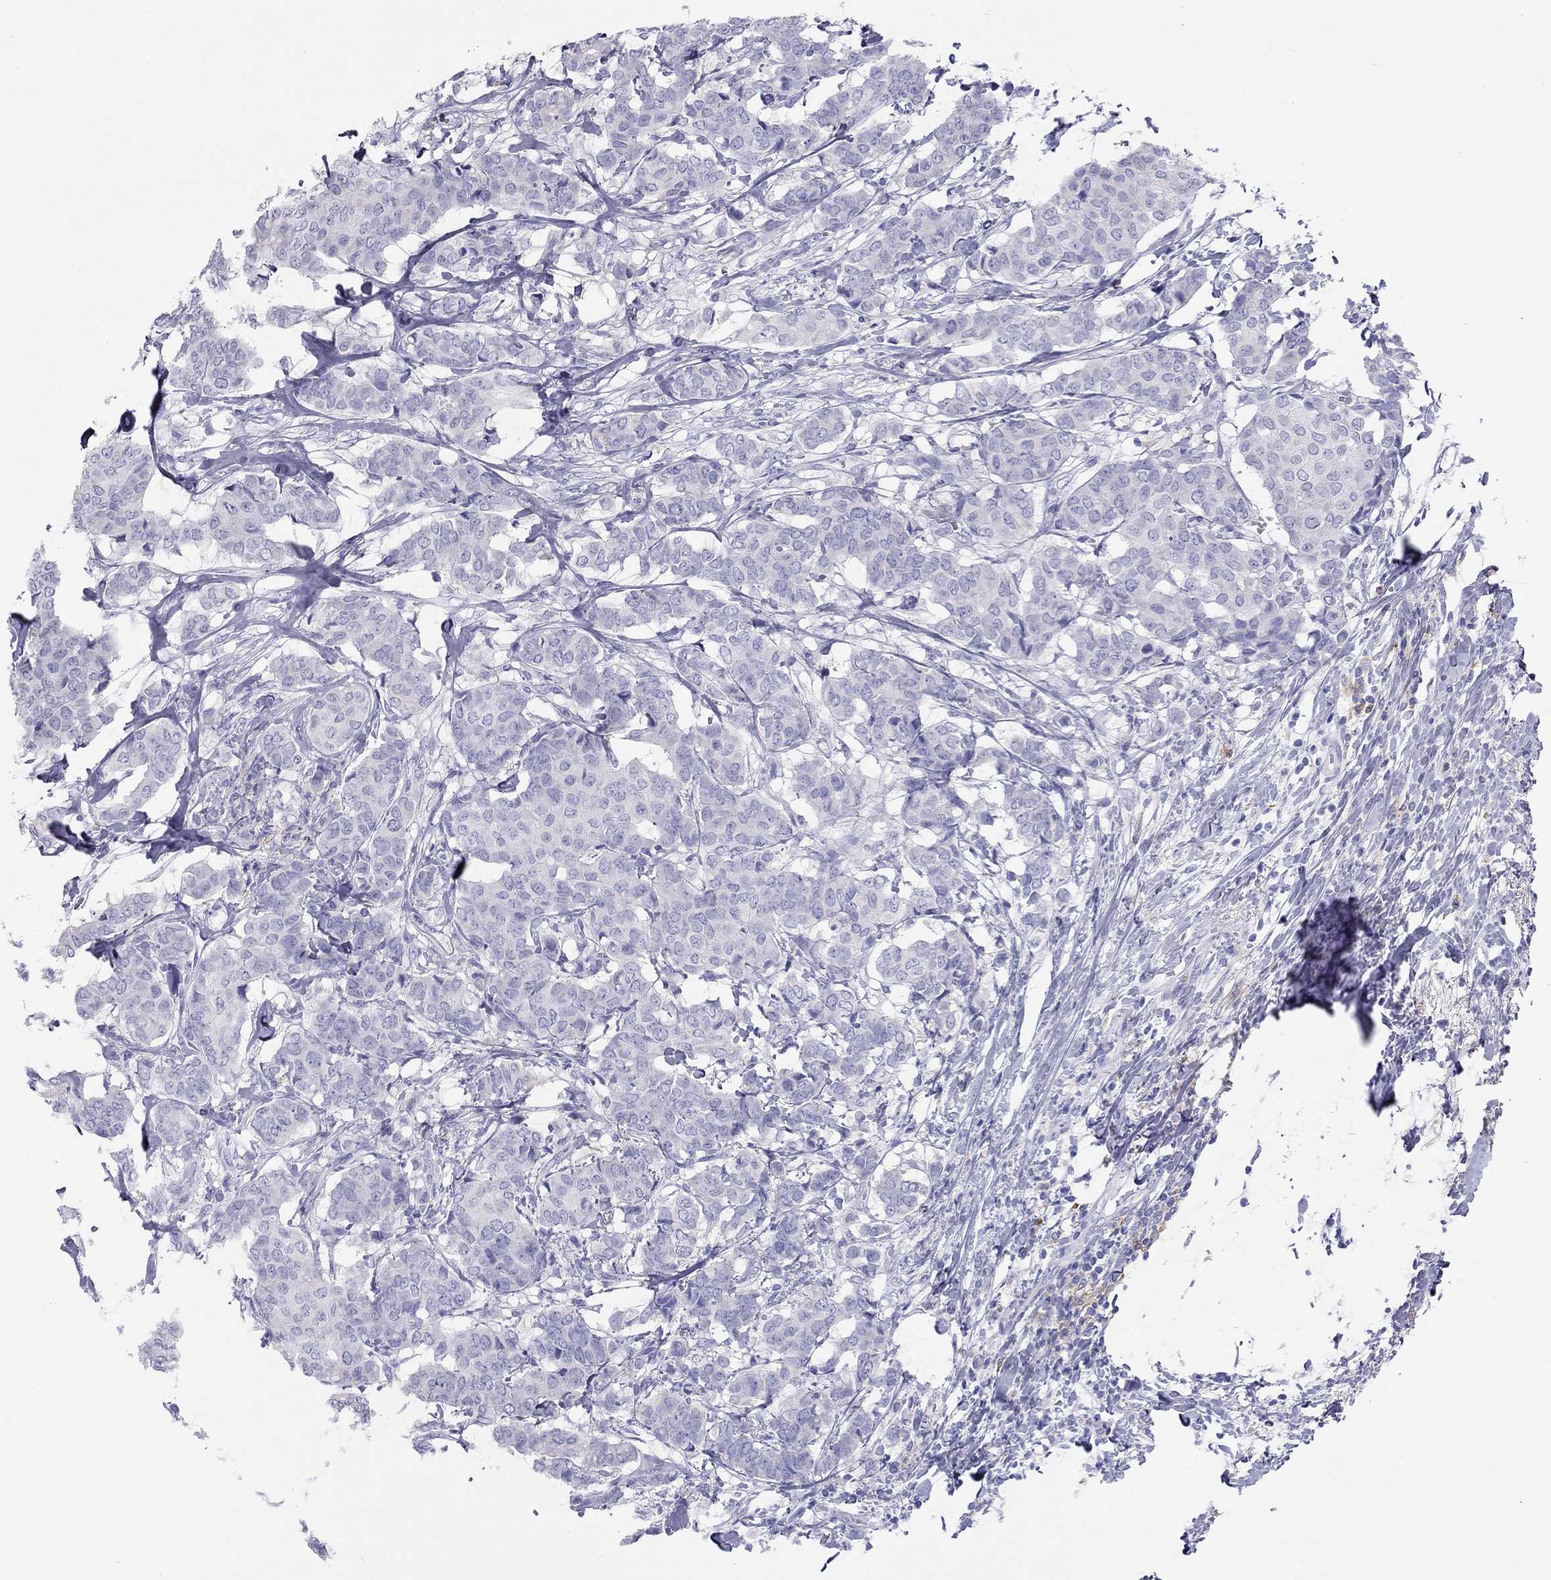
{"staining": {"intensity": "negative", "quantity": "none", "location": "none"}, "tissue": "breast cancer", "cell_type": "Tumor cells", "image_type": "cancer", "snomed": [{"axis": "morphology", "description": "Duct carcinoma"}, {"axis": "topography", "description": "Breast"}], "caption": "Immunohistochemistry (IHC) micrograph of breast cancer stained for a protein (brown), which displays no expression in tumor cells.", "gene": "HLA-DQB2", "patient": {"sex": "female", "age": 75}}